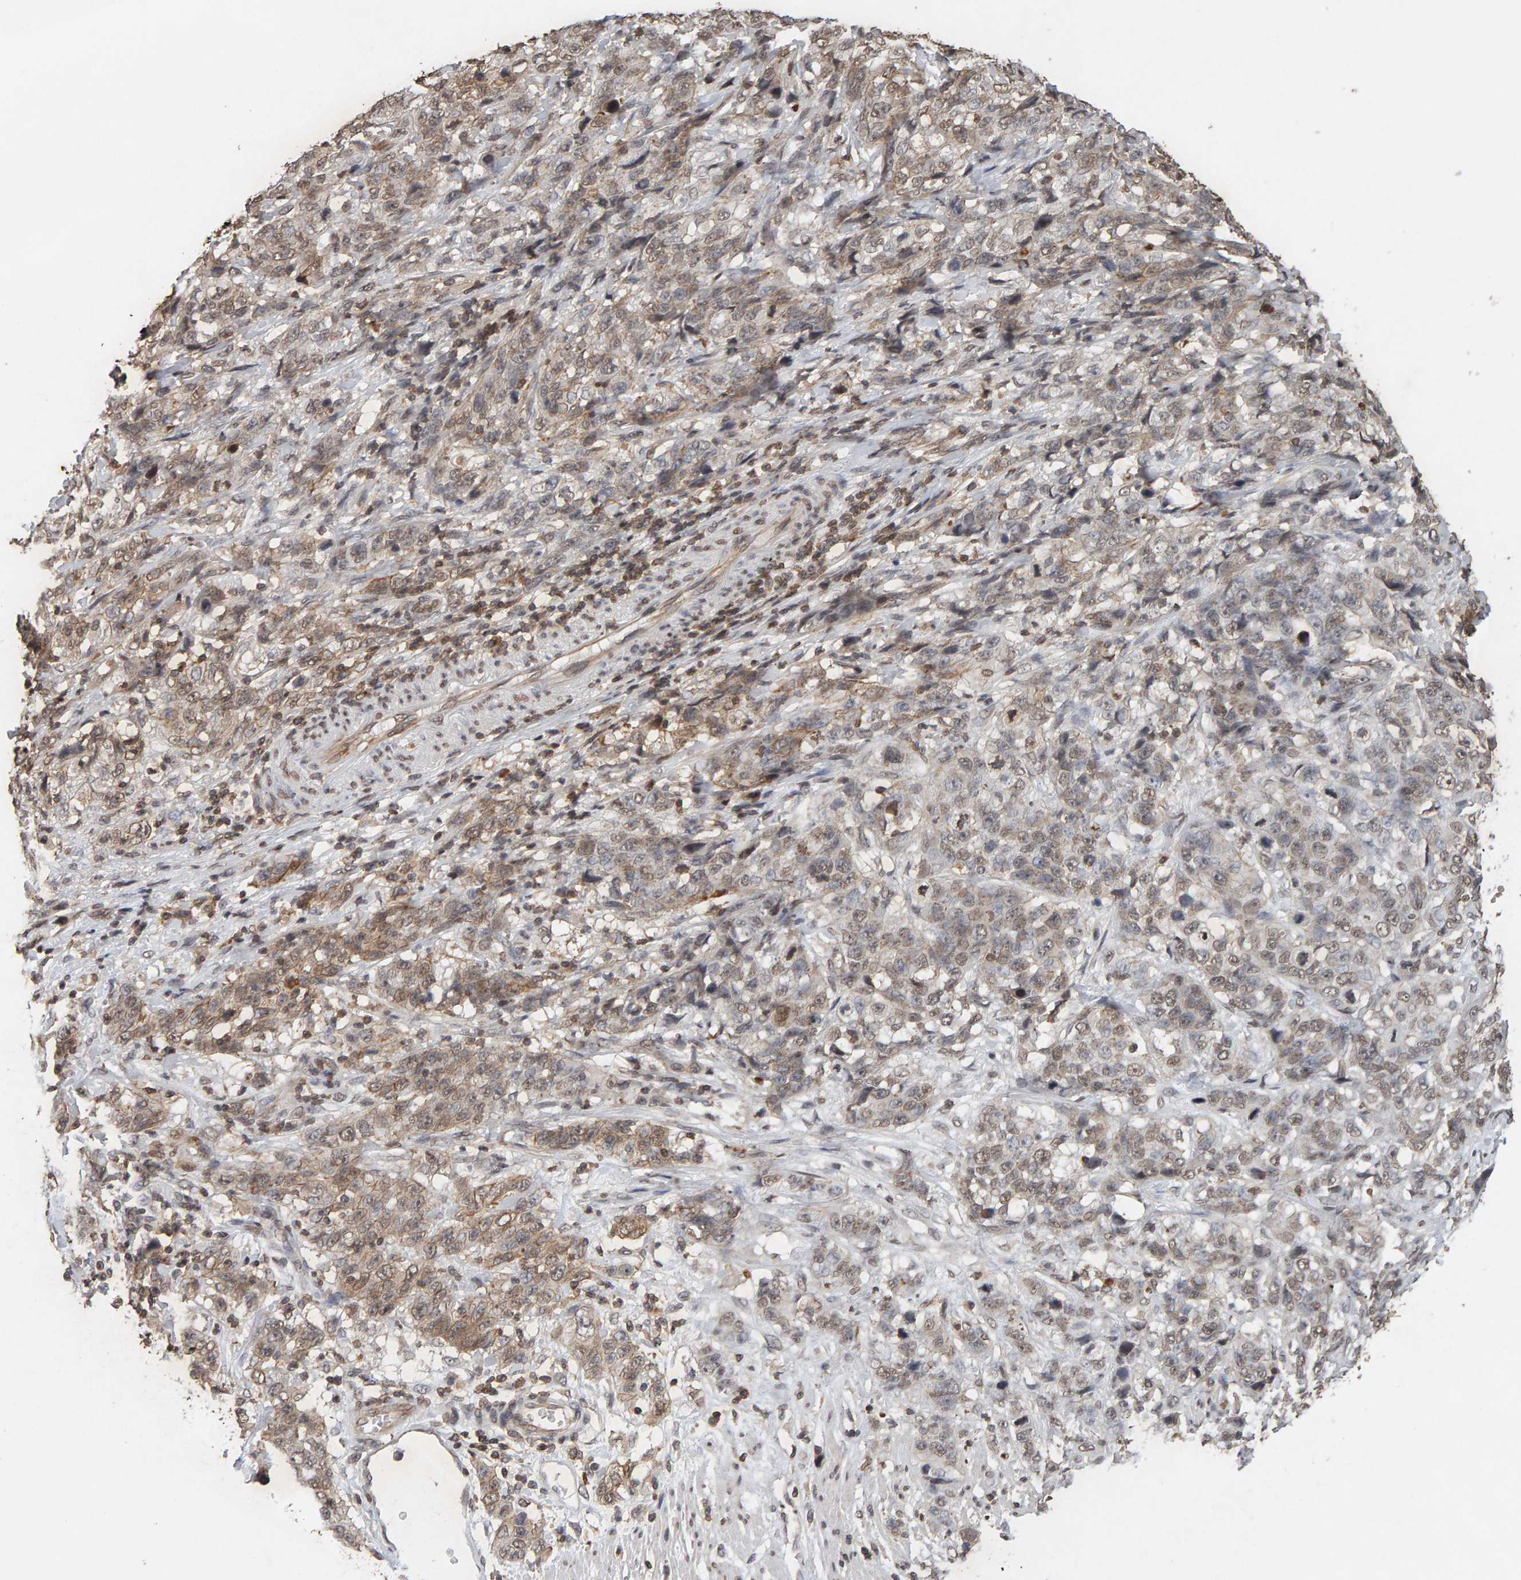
{"staining": {"intensity": "weak", "quantity": ">75%", "location": "cytoplasmic/membranous"}, "tissue": "stomach cancer", "cell_type": "Tumor cells", "image_type": "cancer", "snomed": [{"axis": "morphology", "description": "Adenocarcinoma, NOS"}, {"axis": "topography", "description": "Stomach"}], "caption": "Protein analysis of stomach adenocarcinoma tissue shows weak cytoplasmic/membranous expression in approximately >75% of tumor cells.", "gene": "DNAJB5", "patient": {"sex": "male", "age": 48}}